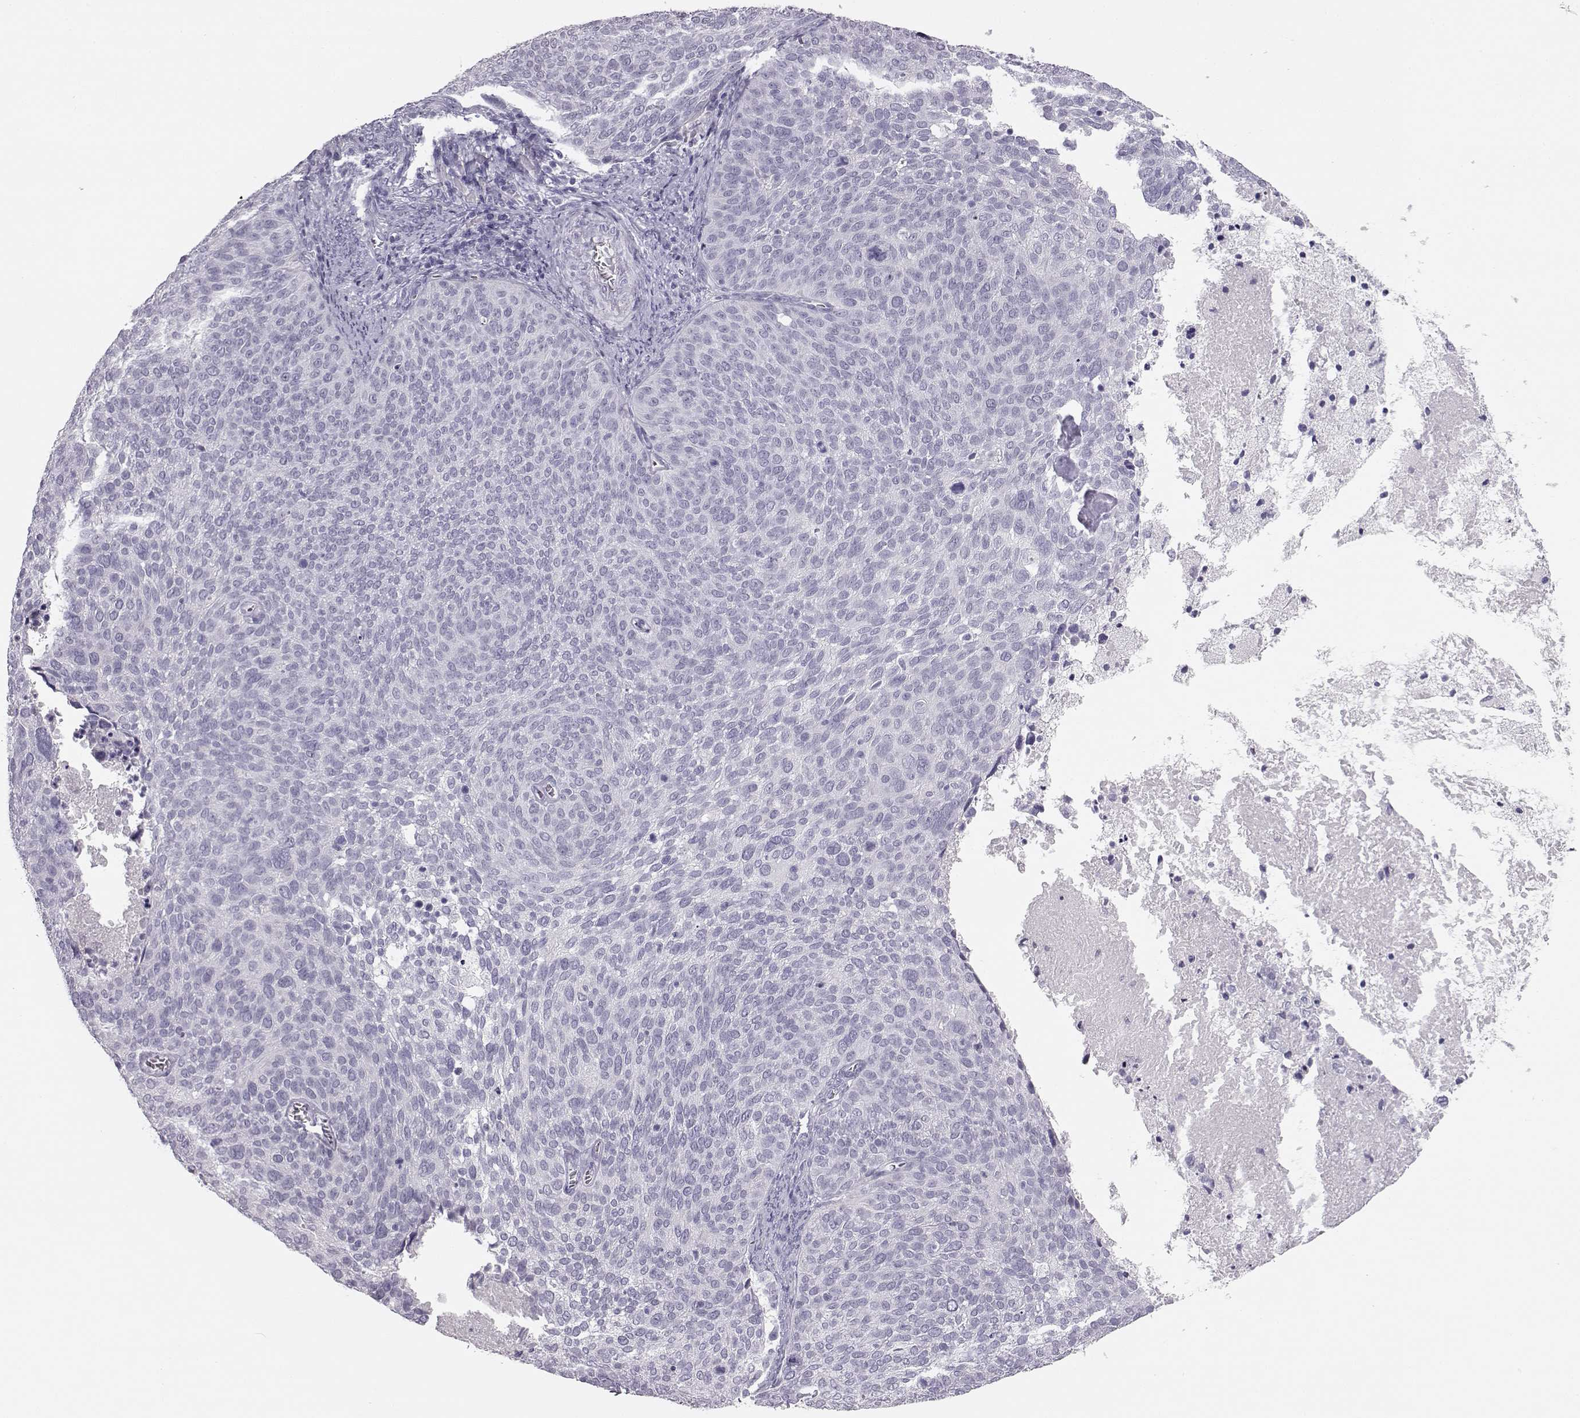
{"staining": {"intensity": "negative", "quantity": "none", "location": "none"}, "tissue": "cervical cancer", "cell_type": "Tumor cells", "image_type": "cancer", "snomed": [{"axis": "morphology", "description": "Squamous cell carcinoma, NOS"}, {"axis": "topography", "description": "Cervix"}], "caption": "Micrograph shows no significant protein expression in tumor cells of cervical squamous cell carcinoma.", "gene": "BFSP2", "patient": {"sex": "female", "age": 39}}